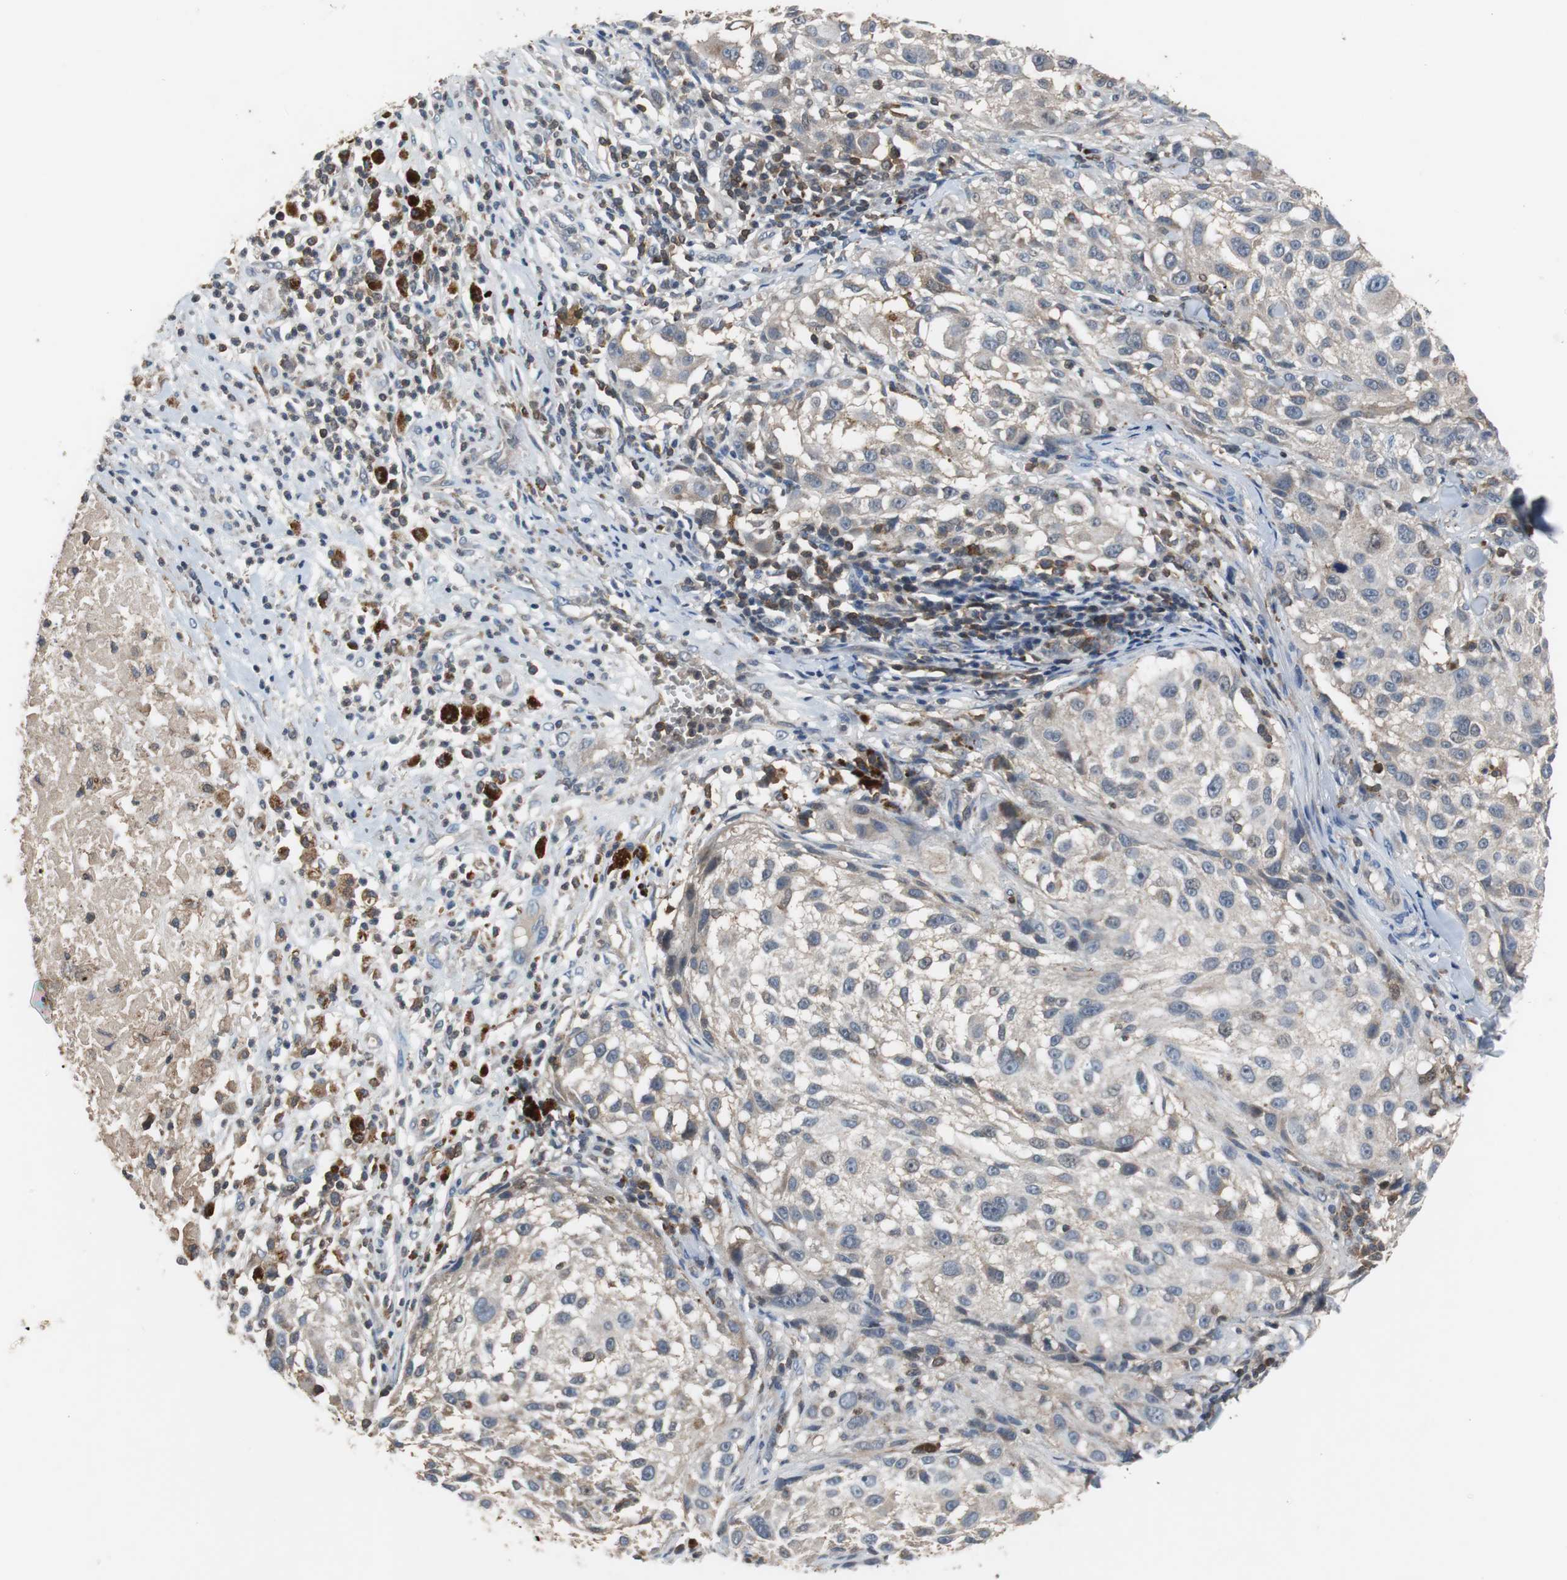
{"staining": {"intensity": "weak", "quantity": "25%-75%", "location": "cytoplasmic/membranous"}, "tissue": "melanoma", "cell_type": "Tumor cells", "image_type": "cancer", "snomed": [{"axis": "morphology", "description": "Necrosis, NOS"}, {"axis": "morphology", "description": "Malignant melanoma, NOS"}, {"axis": "topography", "description": "Skin"}], "caption": "Protein staining of malignant melanoma tissue demonstrates weak cytoplasmic/membranous expression in about 25%-75% of tumor cells.", "gene": "CALB2", "patient": {"sex": "female", "age": 87}}